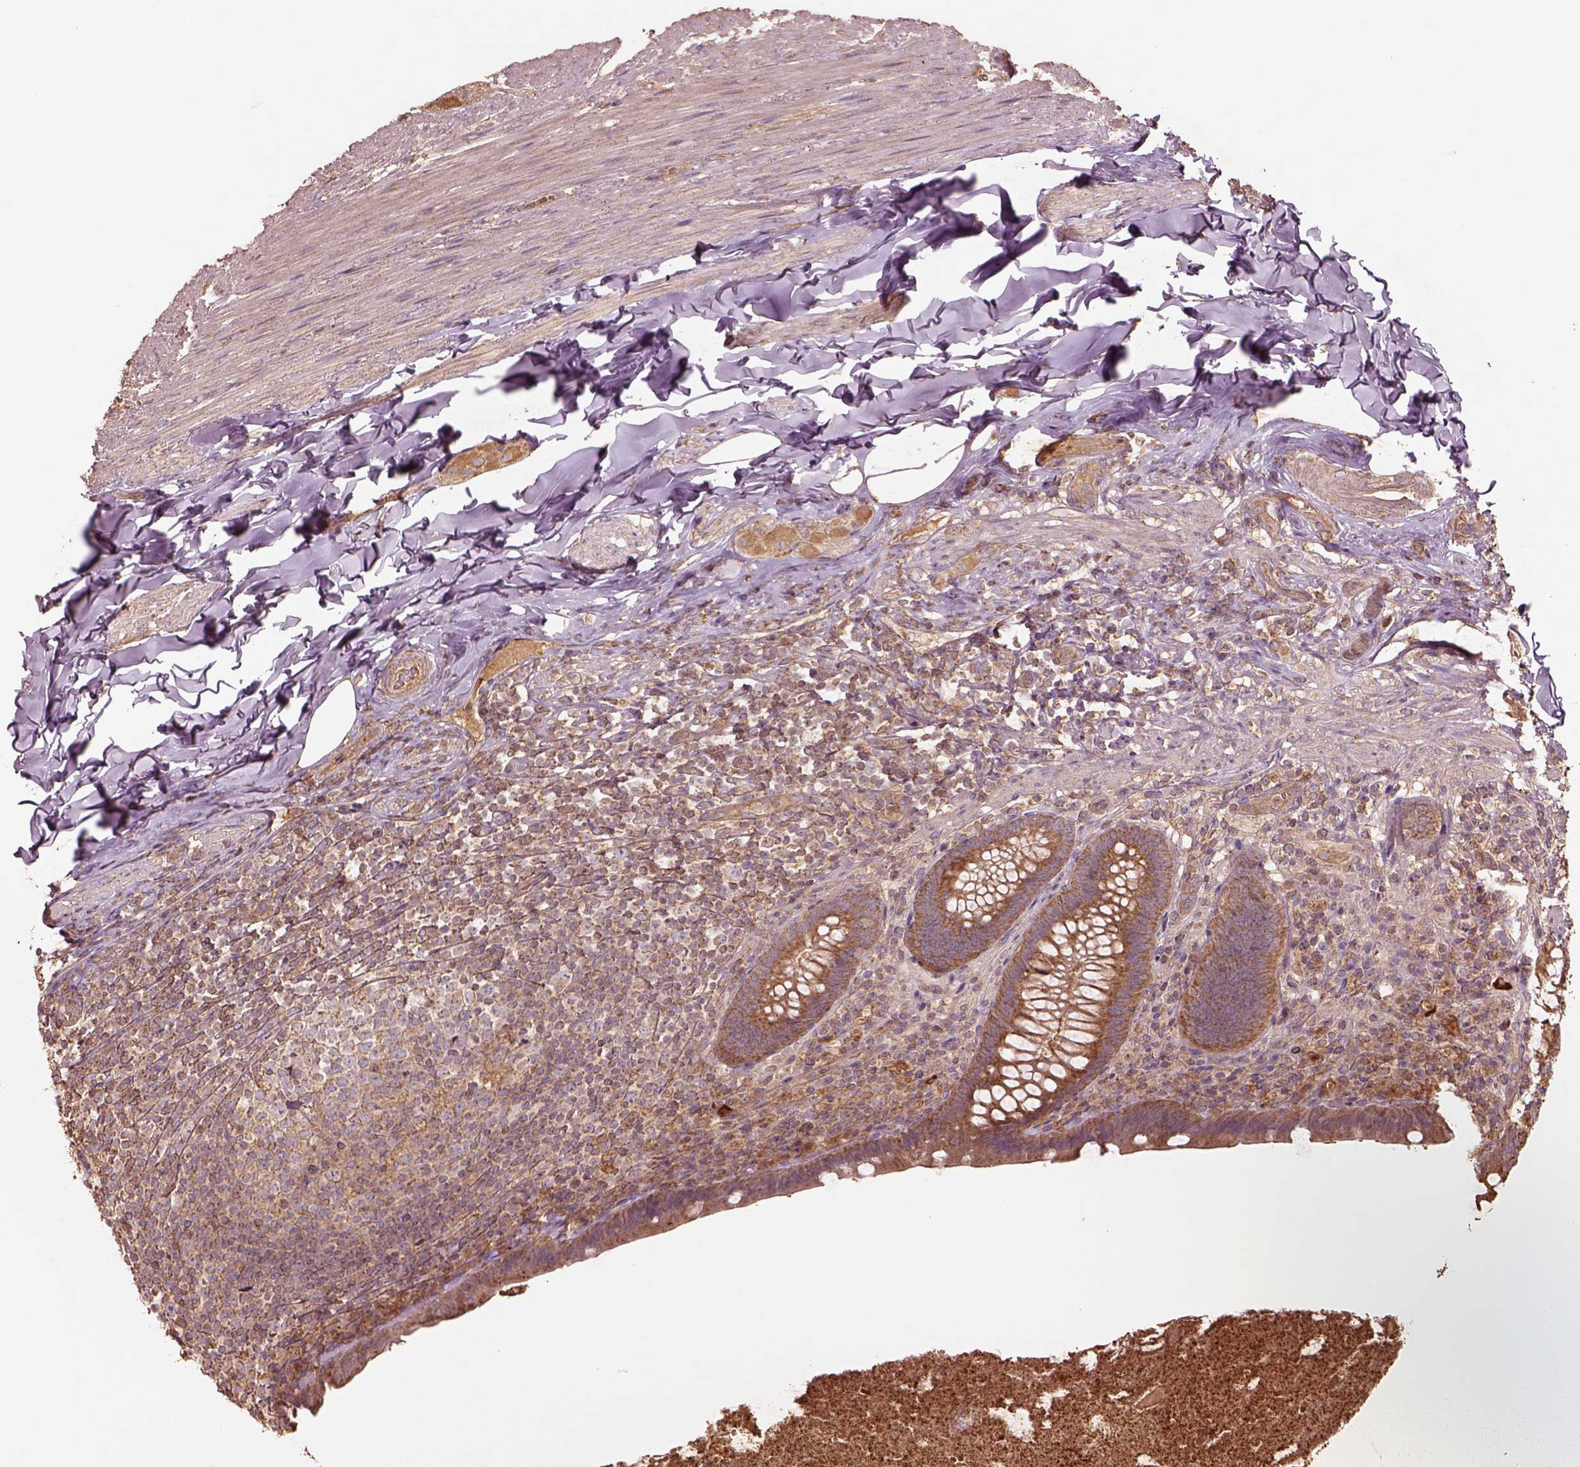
{"staining": {"intensity": "moderate", "quantity": ">75%", "location": "cytoplasmic/membranous"}, "tissue": "appendix", "cell_type": "Glandular cells", "image_type": "normal", "snomed": [{"axis": "morphology", "description": "Normal tissue, NOS"}, {"axis": "topography", "description": "Appendix"}], "caption": "DAB (3,3'-diaminobenzidine) immunohistochemical staining of unremarkable appendix shows moderate cytoplasmic/membranous protein positivity in about >75% of glandular cells.", "gene": "TRADD", "patient": {"sex": "male", "age": 47}}